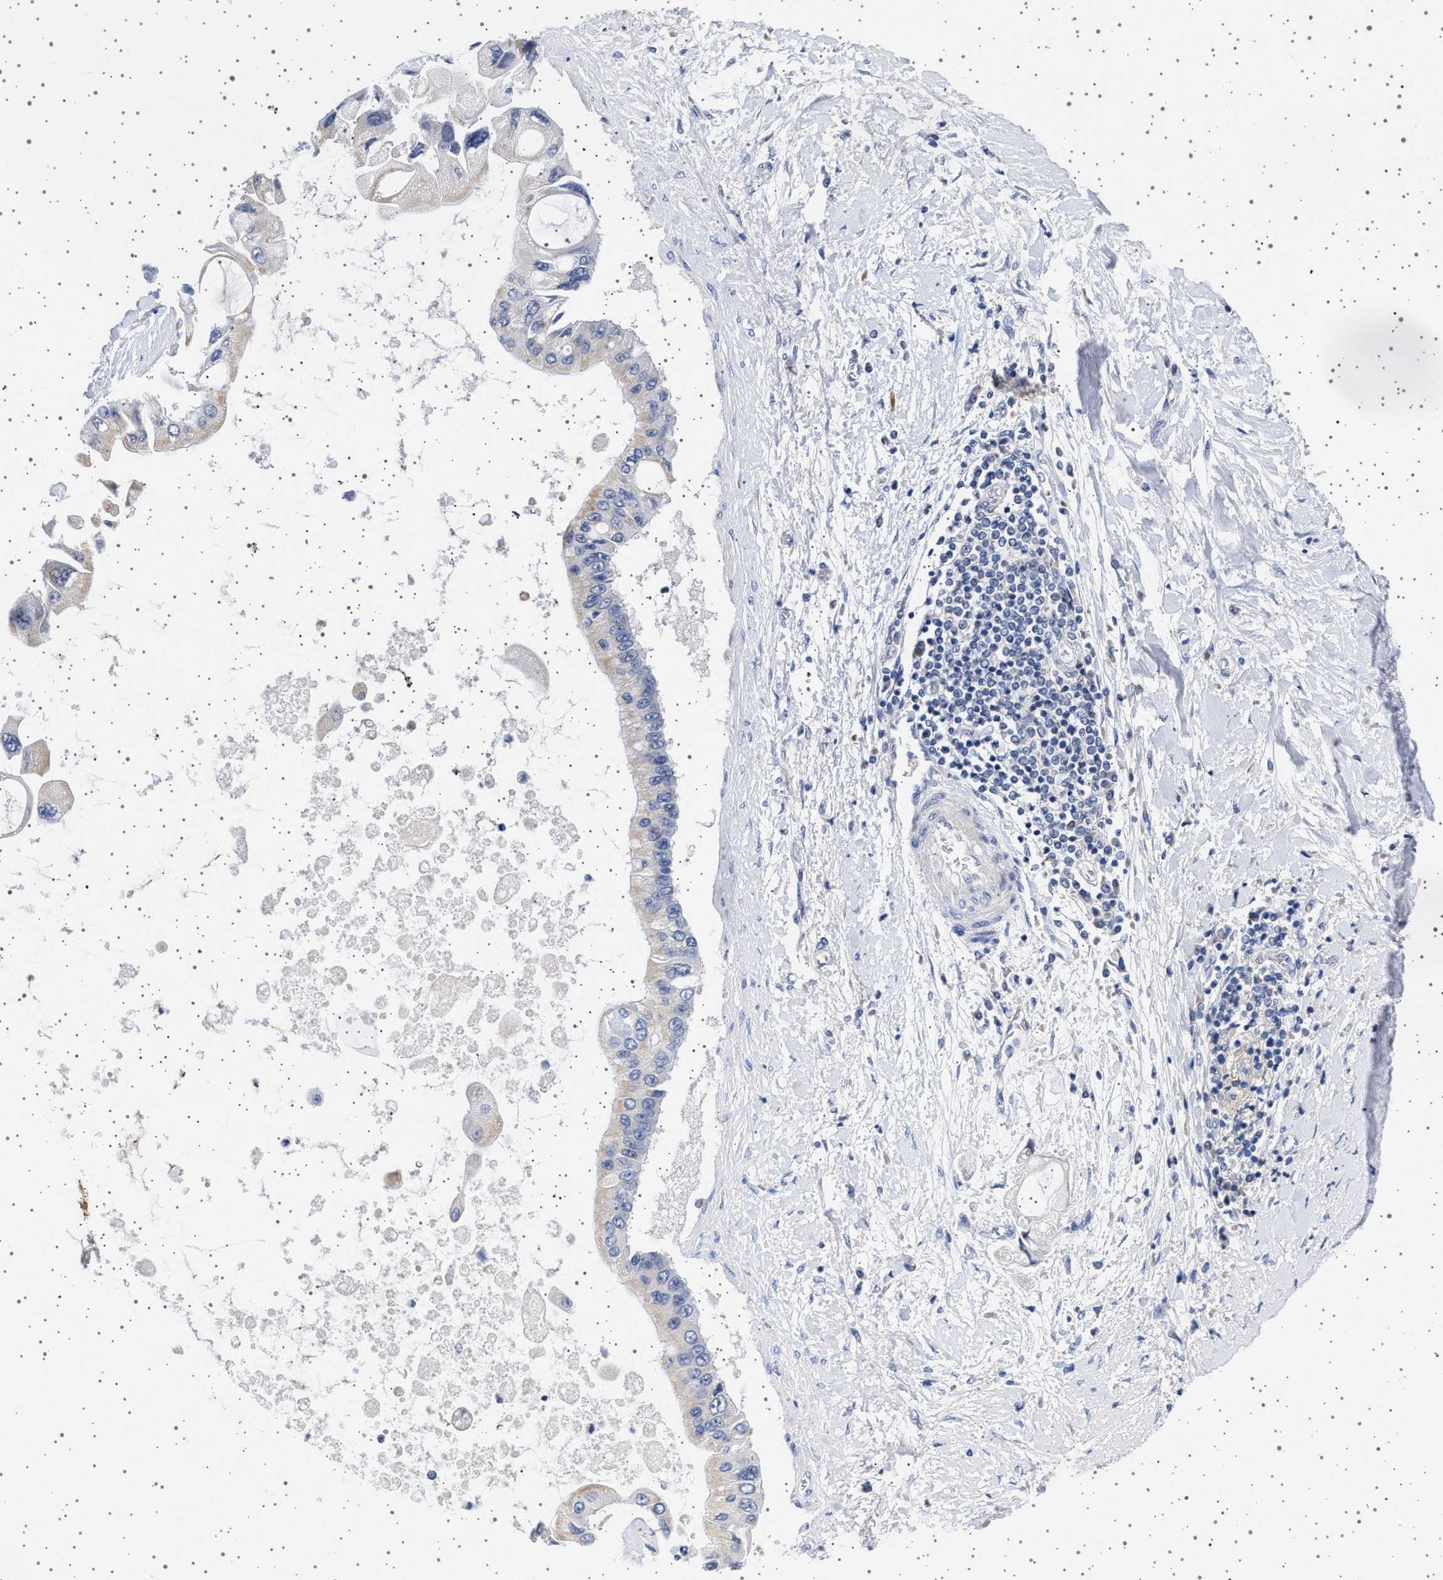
{"staining": {"intensity": "negative", "quantity": "none", "location": "none"}, "tissue": "liver cancer", "cell_type": "Tumor cells", "image_type": "cancer", "snomed": [{"axis": "morphology", "description": "Cholangiocarcinoma"}, {"axis": "topography", "description": "Liver"}], "caption": "Immunohistochemical staining of human liver cancer (cholangiocarcinoma) displays no significant expression in tumor cells.", "gene": "TRMT10B", "patient": {"sex": "male", "age": 50}}